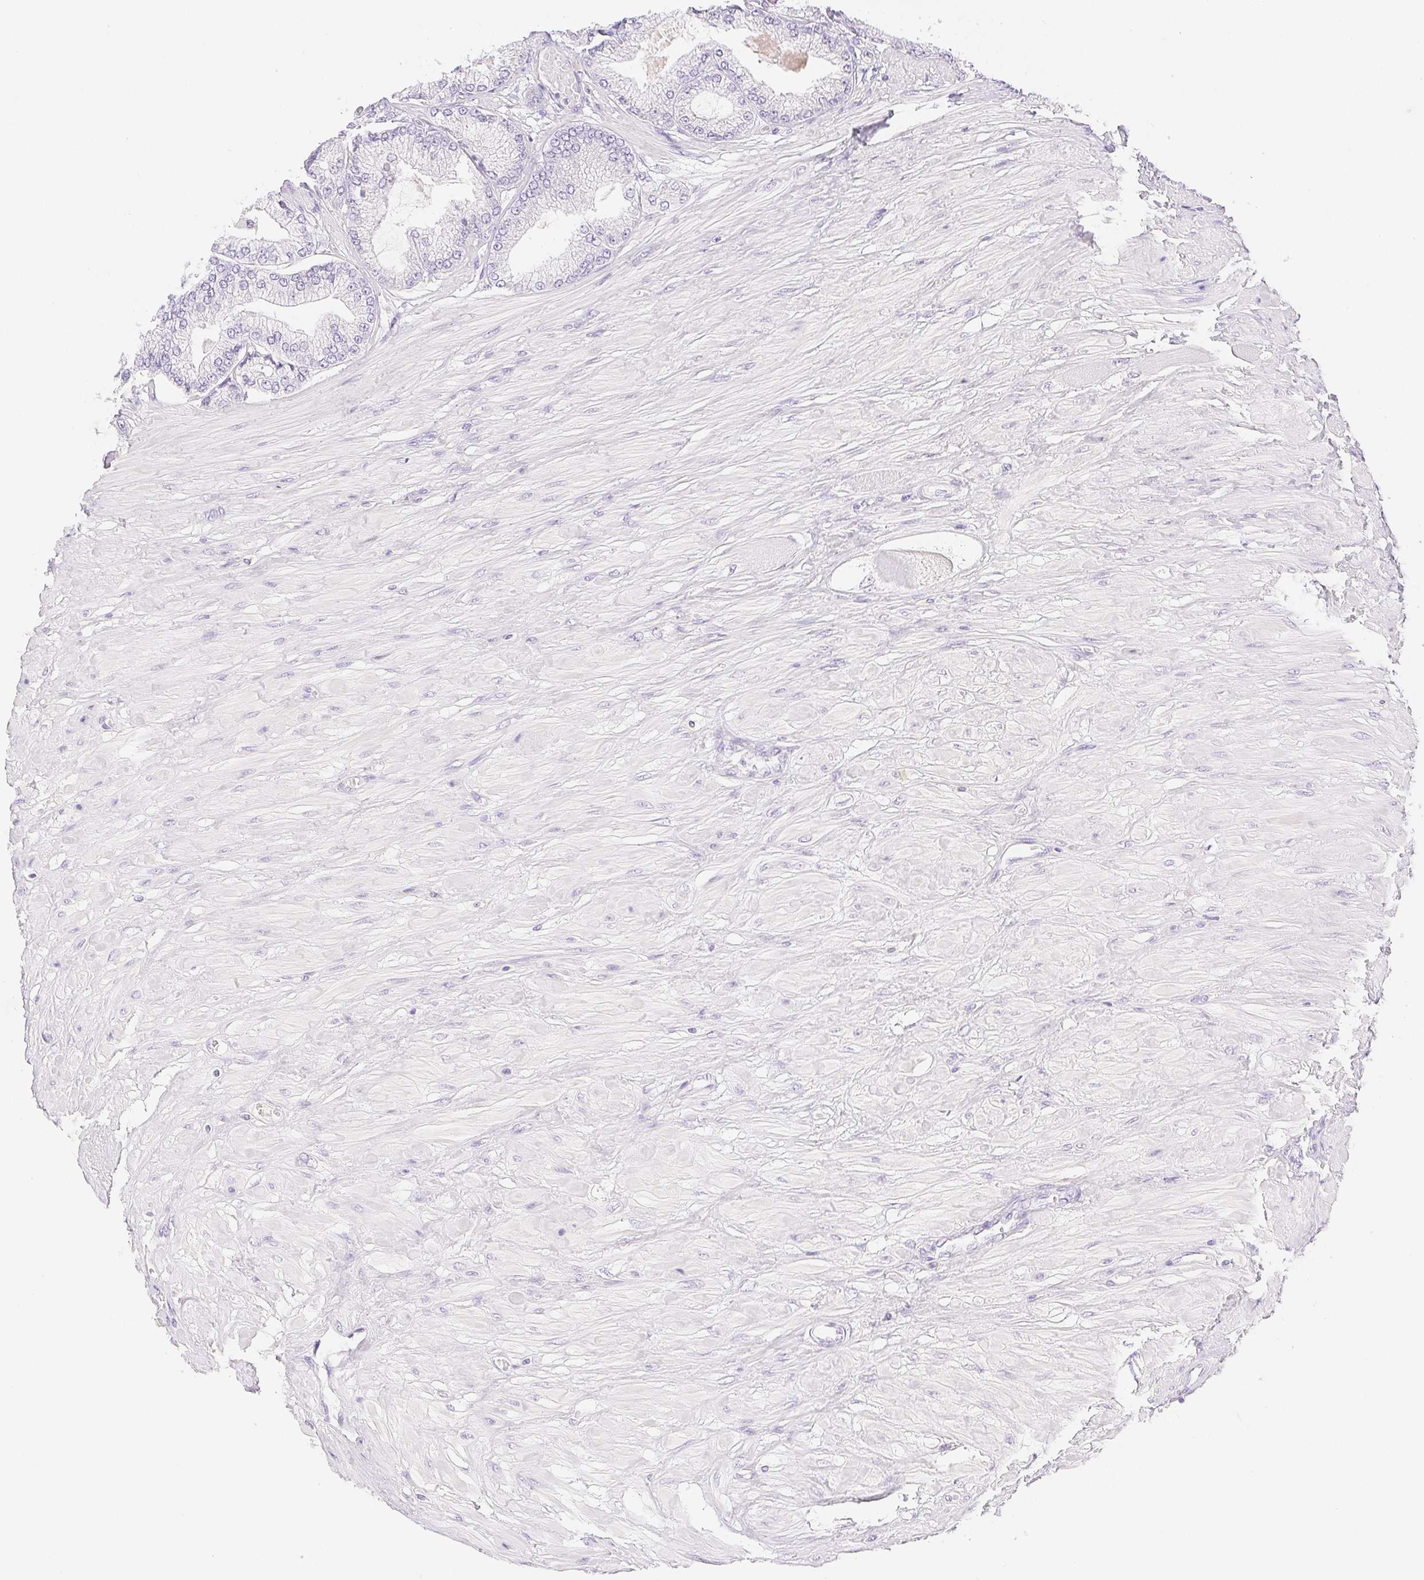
{"staining": {"intensity": "negative", "quantity": "none", "location": "none"}, "tissue": "prostate cancer", "cell_type": "Tumor cells", "image_type": "cancer", "snomed": [{"axis": "morphology", "description": "Adenocarcinoma, Low grade"}, {"axis": "topography", "description": "Prostate"}], "caption": "Immunohistochemical staining of prostate low-grade adenocarcinoma exhibits no significant positivity in tumor cells.", "gene": "SPACA4", "patient": {"sex": "male", "age": 55}}